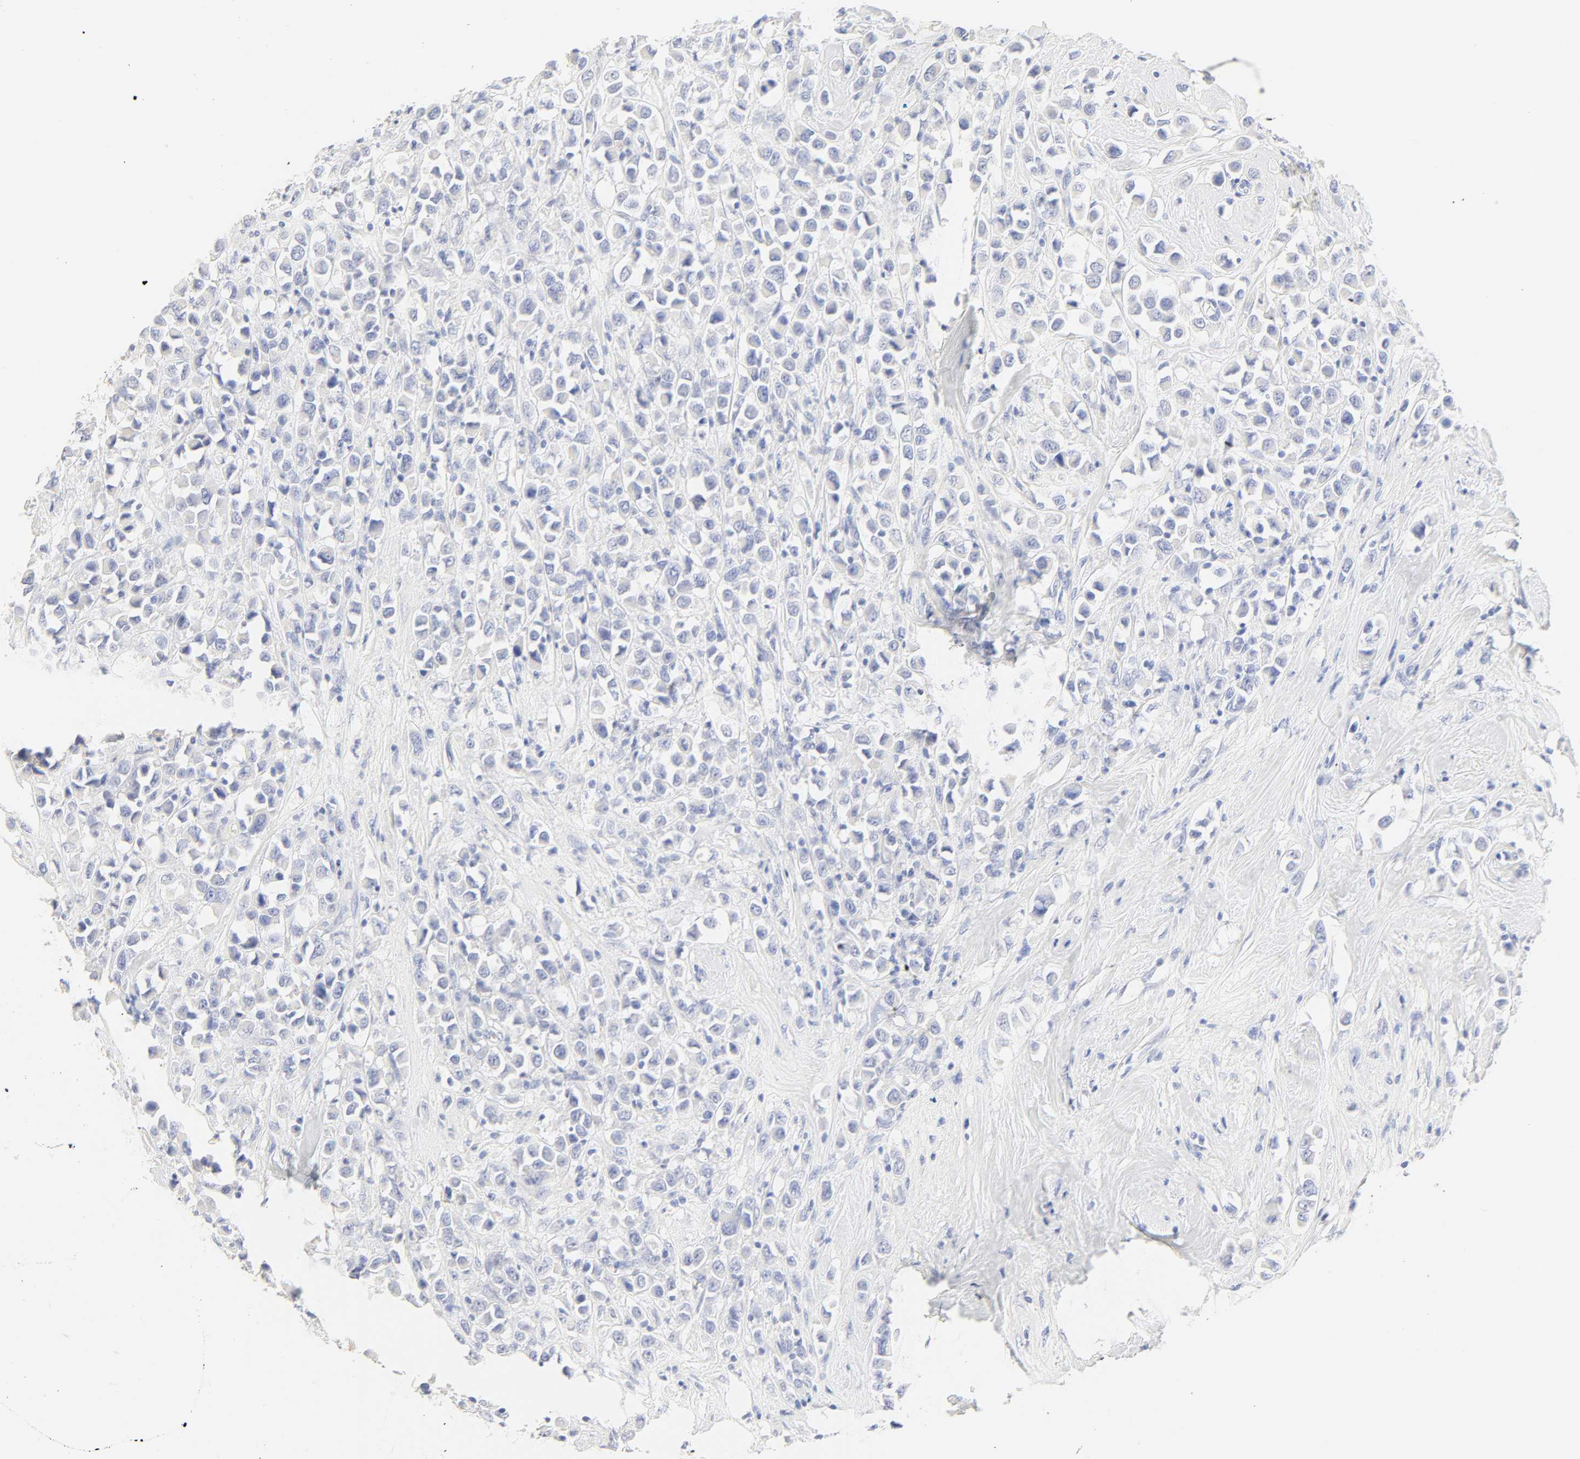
{"staining": {"intensity": "negative", "quantity": "none", "location": "none"}, "tissue": "breast cancer", "cell_type": "Tumor cells", "image_type": "cancer", "snomed": [{"axis": "morphology", "description": "Duct carcinoma"}, {"axis": "topography", "description": "Breast"}], "caption": "A high-resolution photomicrograph shows immunohistochemistry staining of breast infiltrating ductal carcinoma, which exhibits no significant expression in tumor cells.", "gene": "SLCO1B3", "patient": {"sex": "female", "age": 61}}